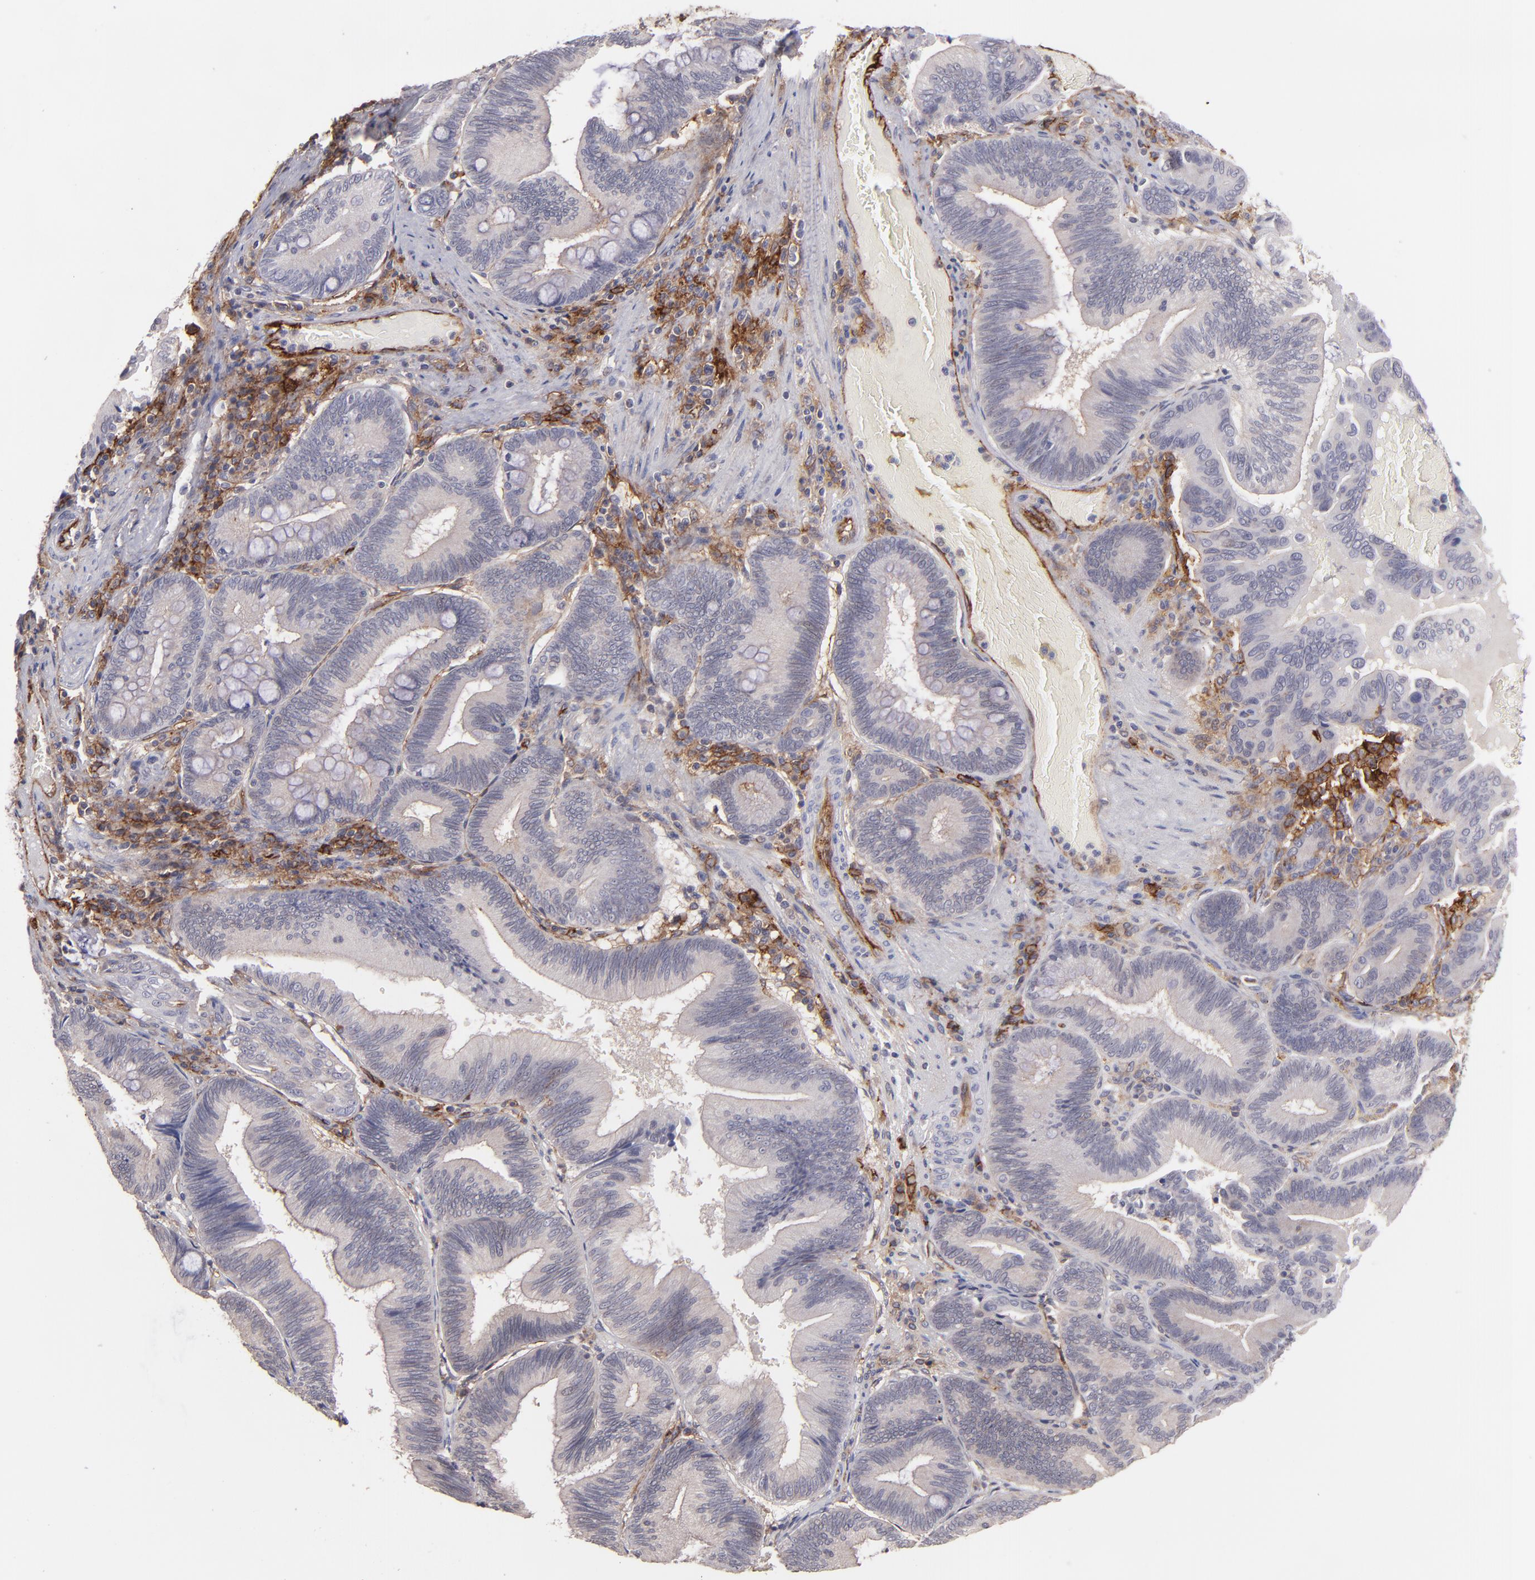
{"staining": {"intensity": "negative", "quantity": "none", "location": "none"}, "tissue": "pancreatic cancer", "cell_type": "Tumor cells", "image_type": "cancer", "snomed": [{"axis": "morphology", "description": "Adenocarcinoma, NOS"}, {"axis": "topography", "description": "Pancreas"}], "caption": "Tumor cells are negative for protein expression in human adenocarcinoma (pancreatic).", "gene": "ICAM1", "patient": {"sex": "male", "age": 82}}